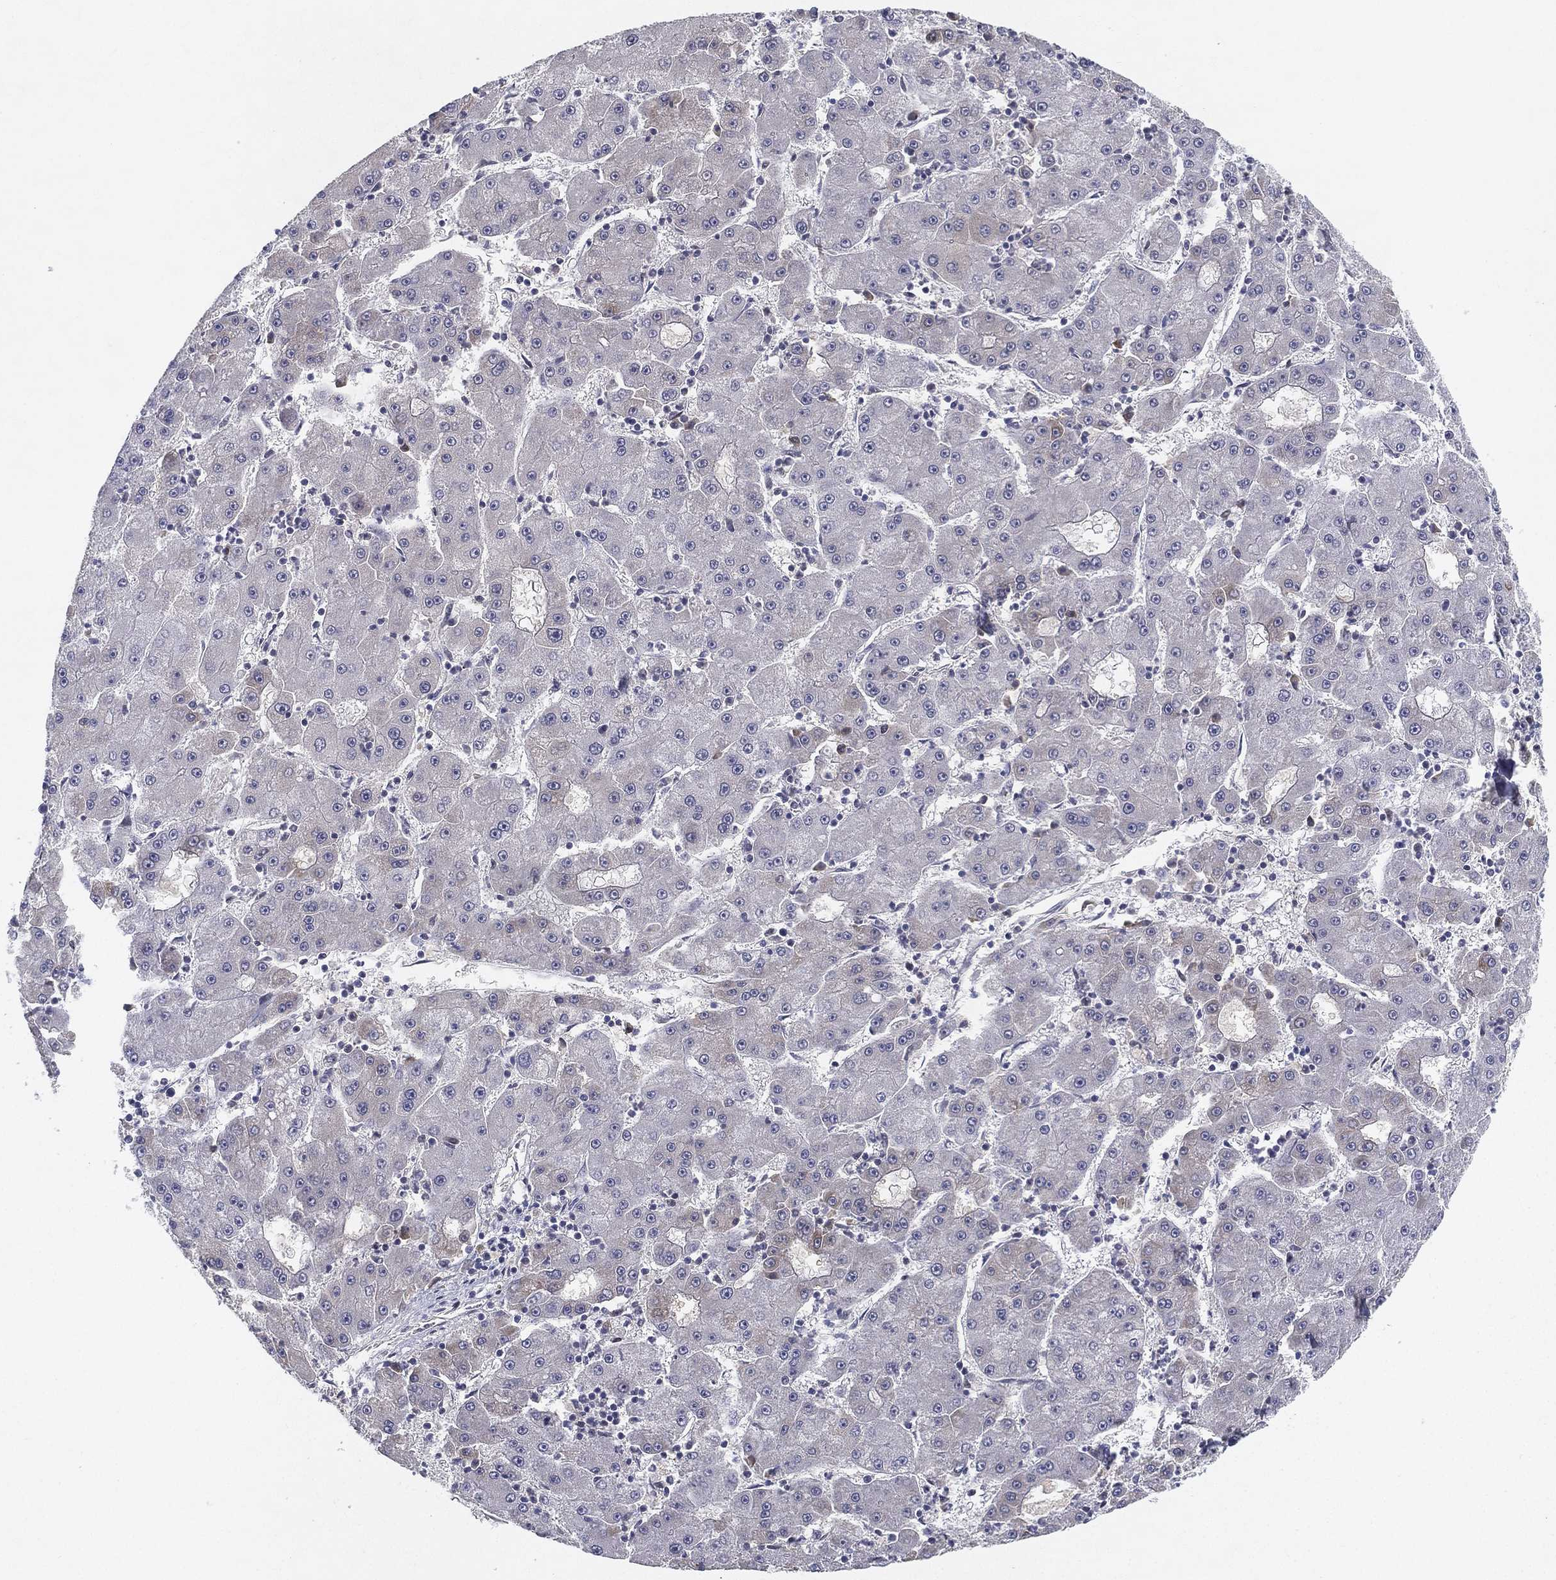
{"staining": {"intensity": "negative", "quantity": "none", "location": "none"}, "tissue": "liver cancer", "cell_type": "Tumor cells", "image_type": "cancer", "snomed": [{"axis": "morphology", "description": "Carcinoma, Hepatocellular, NOS"}, {"axis": "topography", "description": "Liver"}], "caption": "This is an immunohistochemistry histopathology image of liver cancer (hepatocellular carcinoma). There is no staining in tumor cells.", "gene": "MS4A8", "patient": {"sex": "male", "age": 73}}